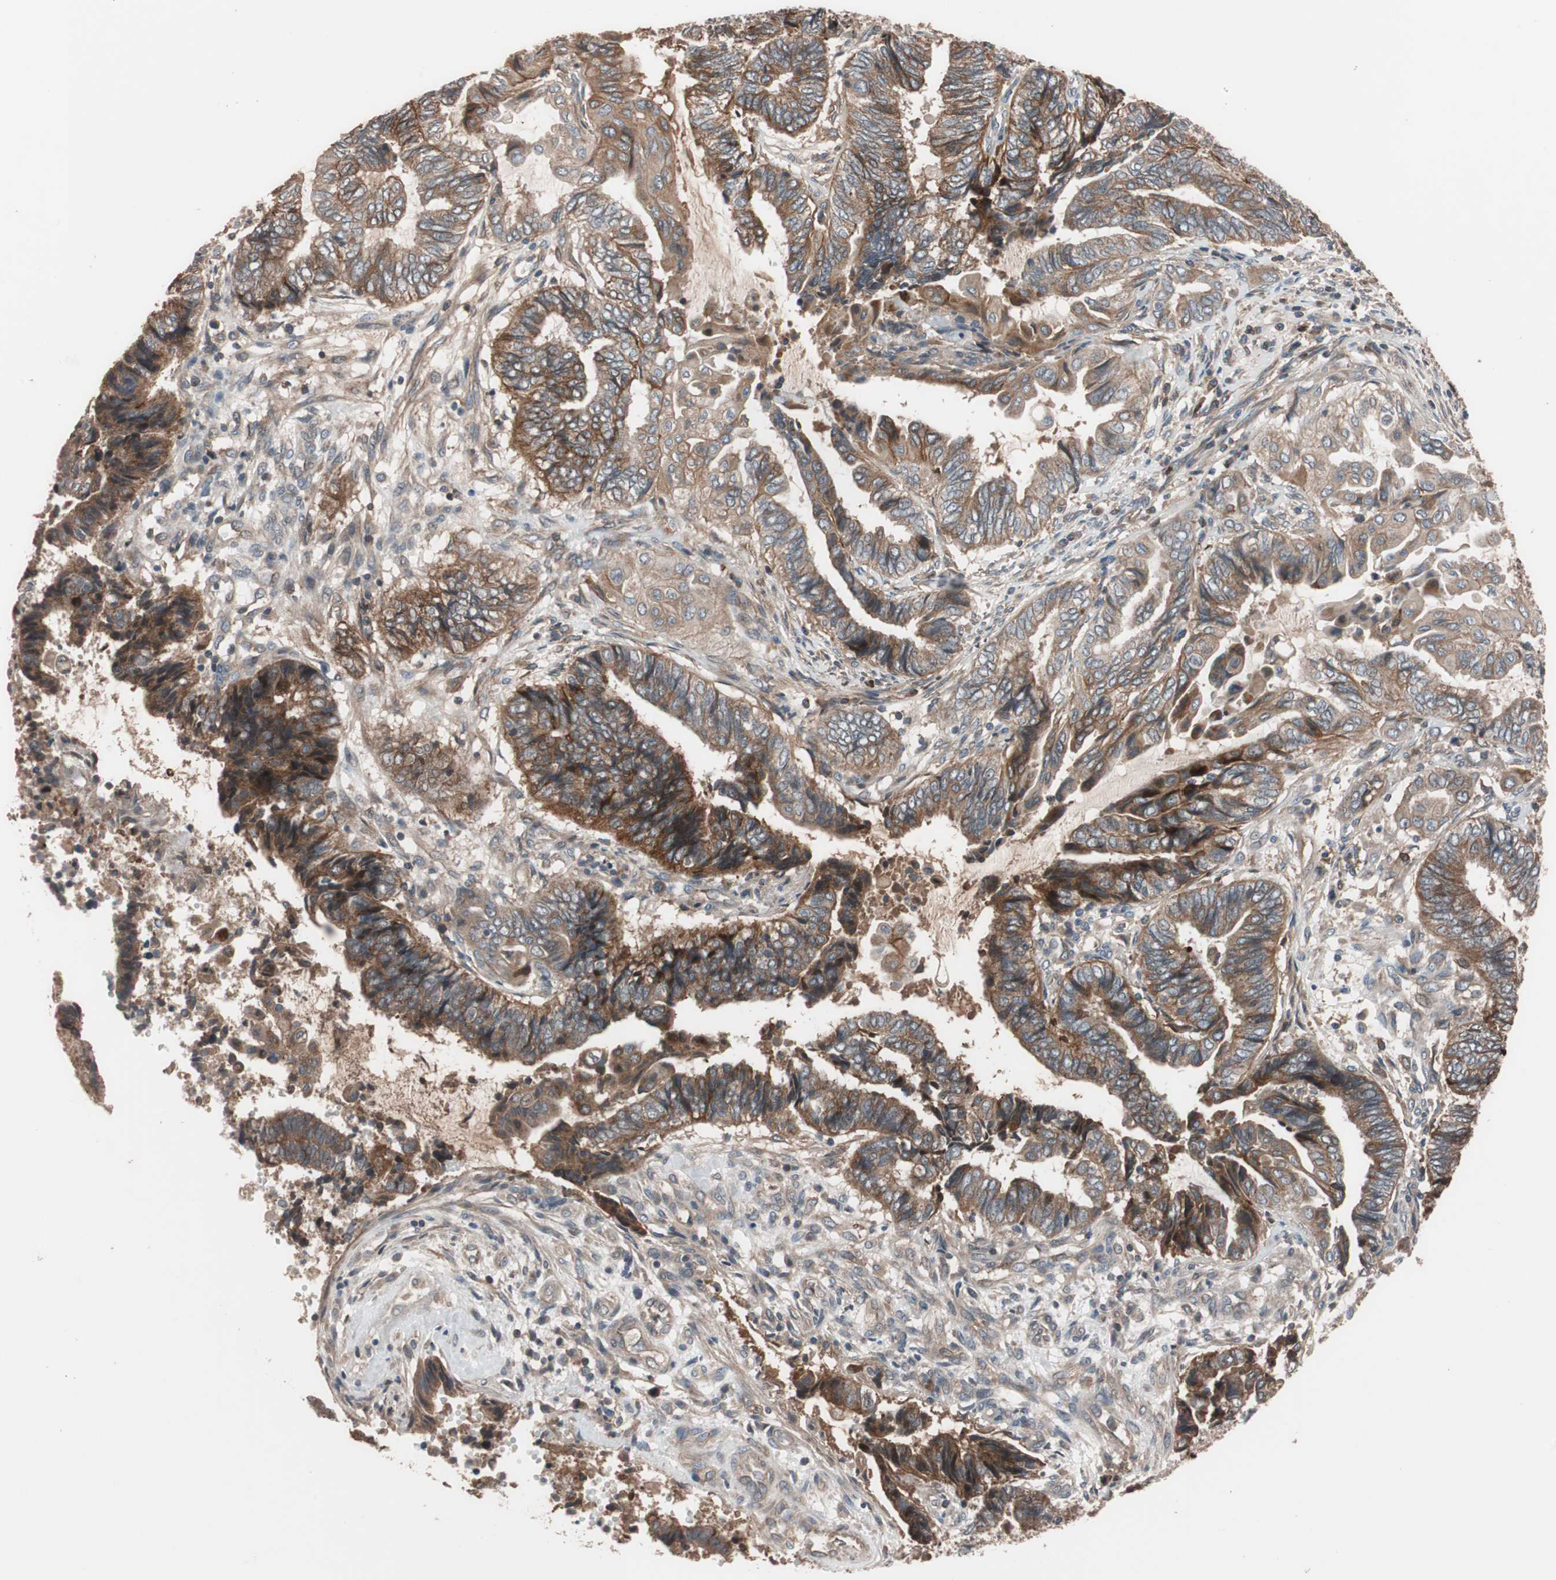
{"staining": {"intensity": "strong", "quantity": ">75%", "location": "cytoplasmic/membranous"}, "tissue": "endometrial cancer", "cell_type": "Tumor cells", "image_type": "cancer", "snomed": [{"axis": "morphology", "description": "Adenocarcinoma, NOS"}, {"axis": "topography", "description": "Uterus"}, {"axis": "topography", "description": "Endometrium"}], "caption": "The image reveals staining of endometrial cancer, revealing strong cytoplasmic/membranous protein expression (brown color) within tumor cells.", "gene": "SDC4", "patient": {"sex": "female", "age": 70}}